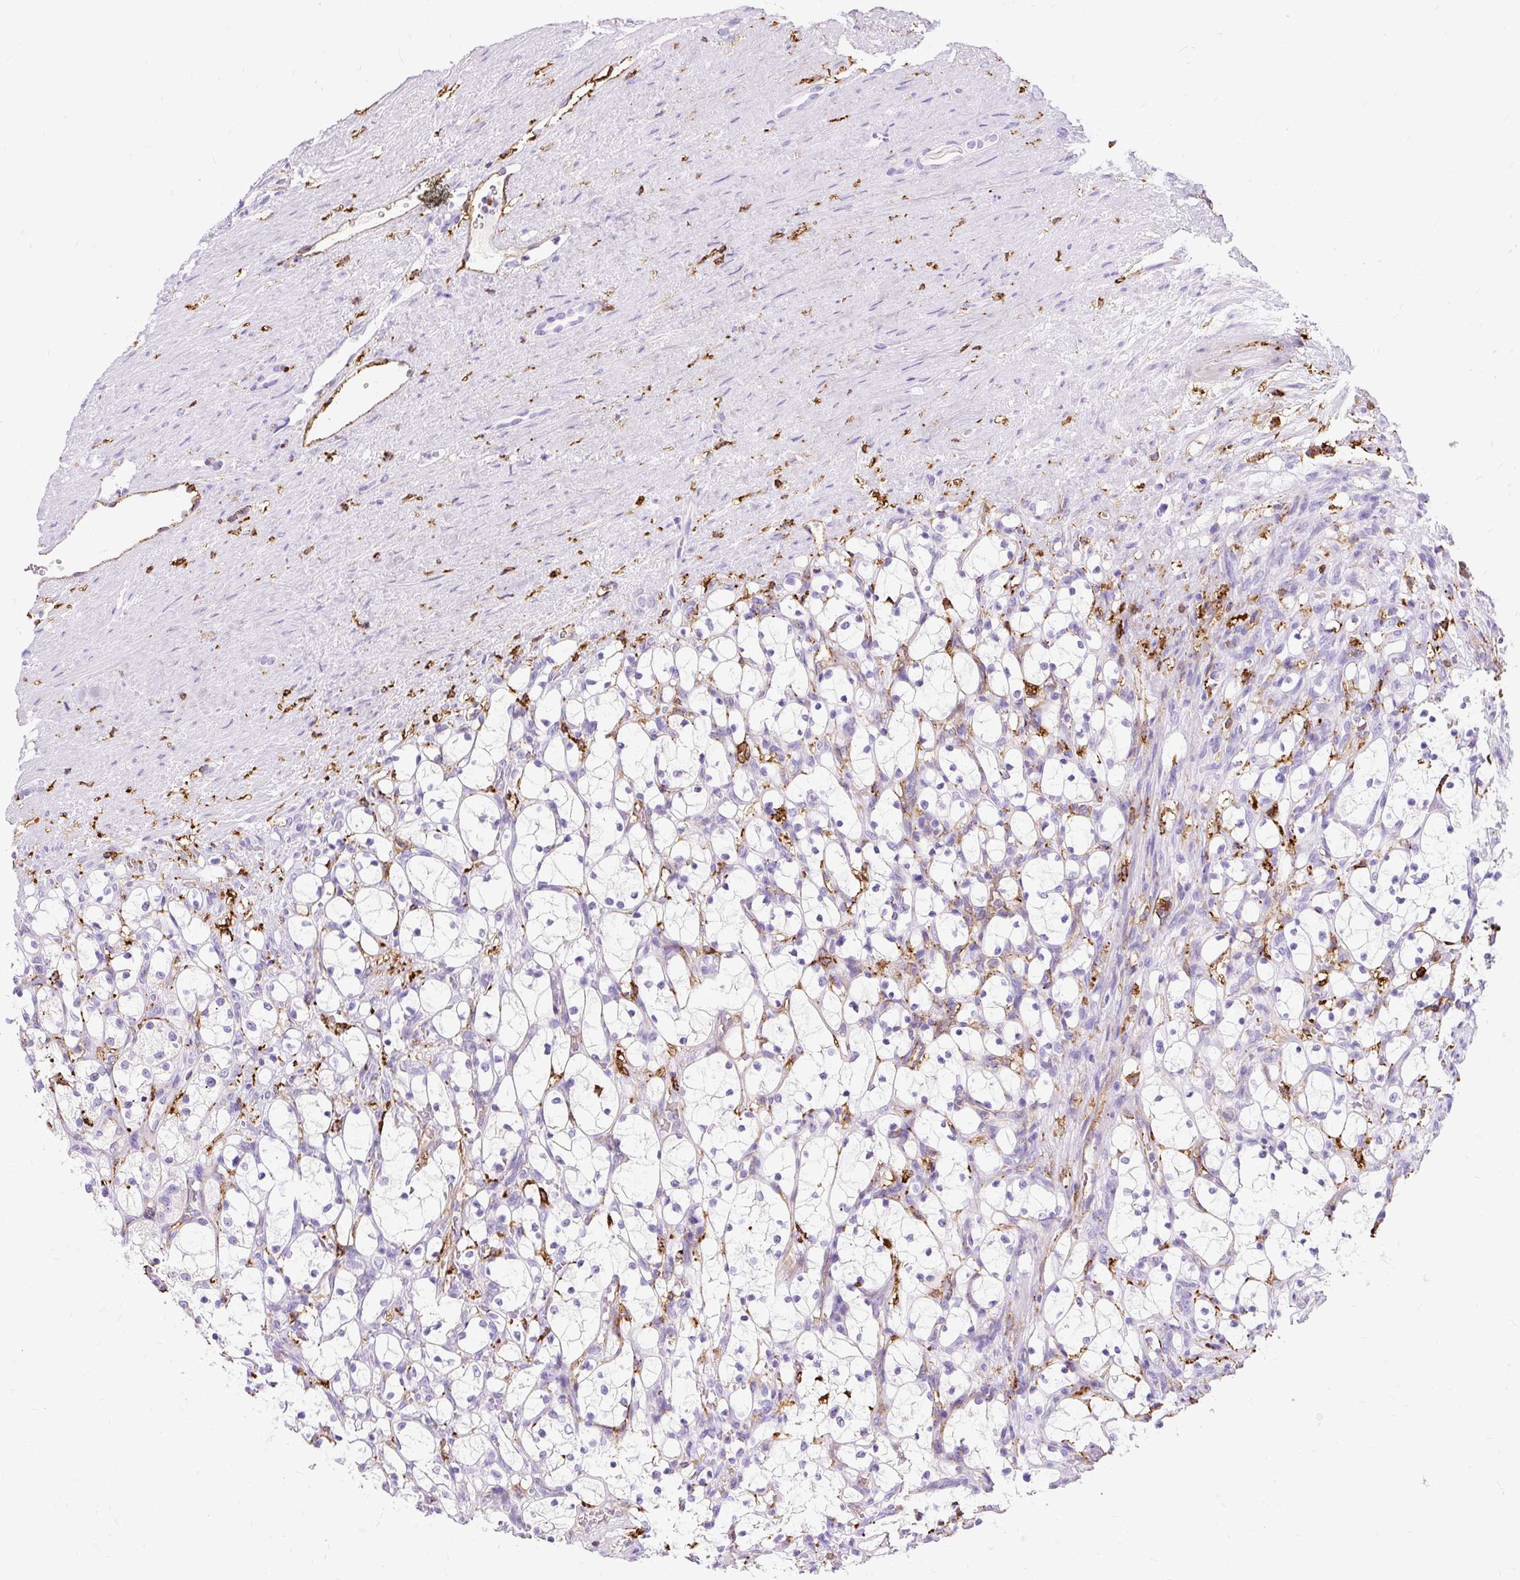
{"staining": {"intensity": "negative", "quantity": "none", "location": "none"}, "tissue": "renal cancer", "cell_type": "Tumor cells", "image_type": "cancer", "snomed": [{"axis": "morphology", "description": "Adenocarcinoma, NOS"}, {"axis": "topography", "description": "Kidney"}], "caption": "High magnification brightfield microscopy of renal cancer (adenocarcinoma) stained with DAB (3,3'-diaminobenzidine) (brown) and counterstained with hematoxylin (blue): tumor cells show no significant expression.", "gene": "HLA-DRA", "patient": {"sex": "female", "age": 69}}